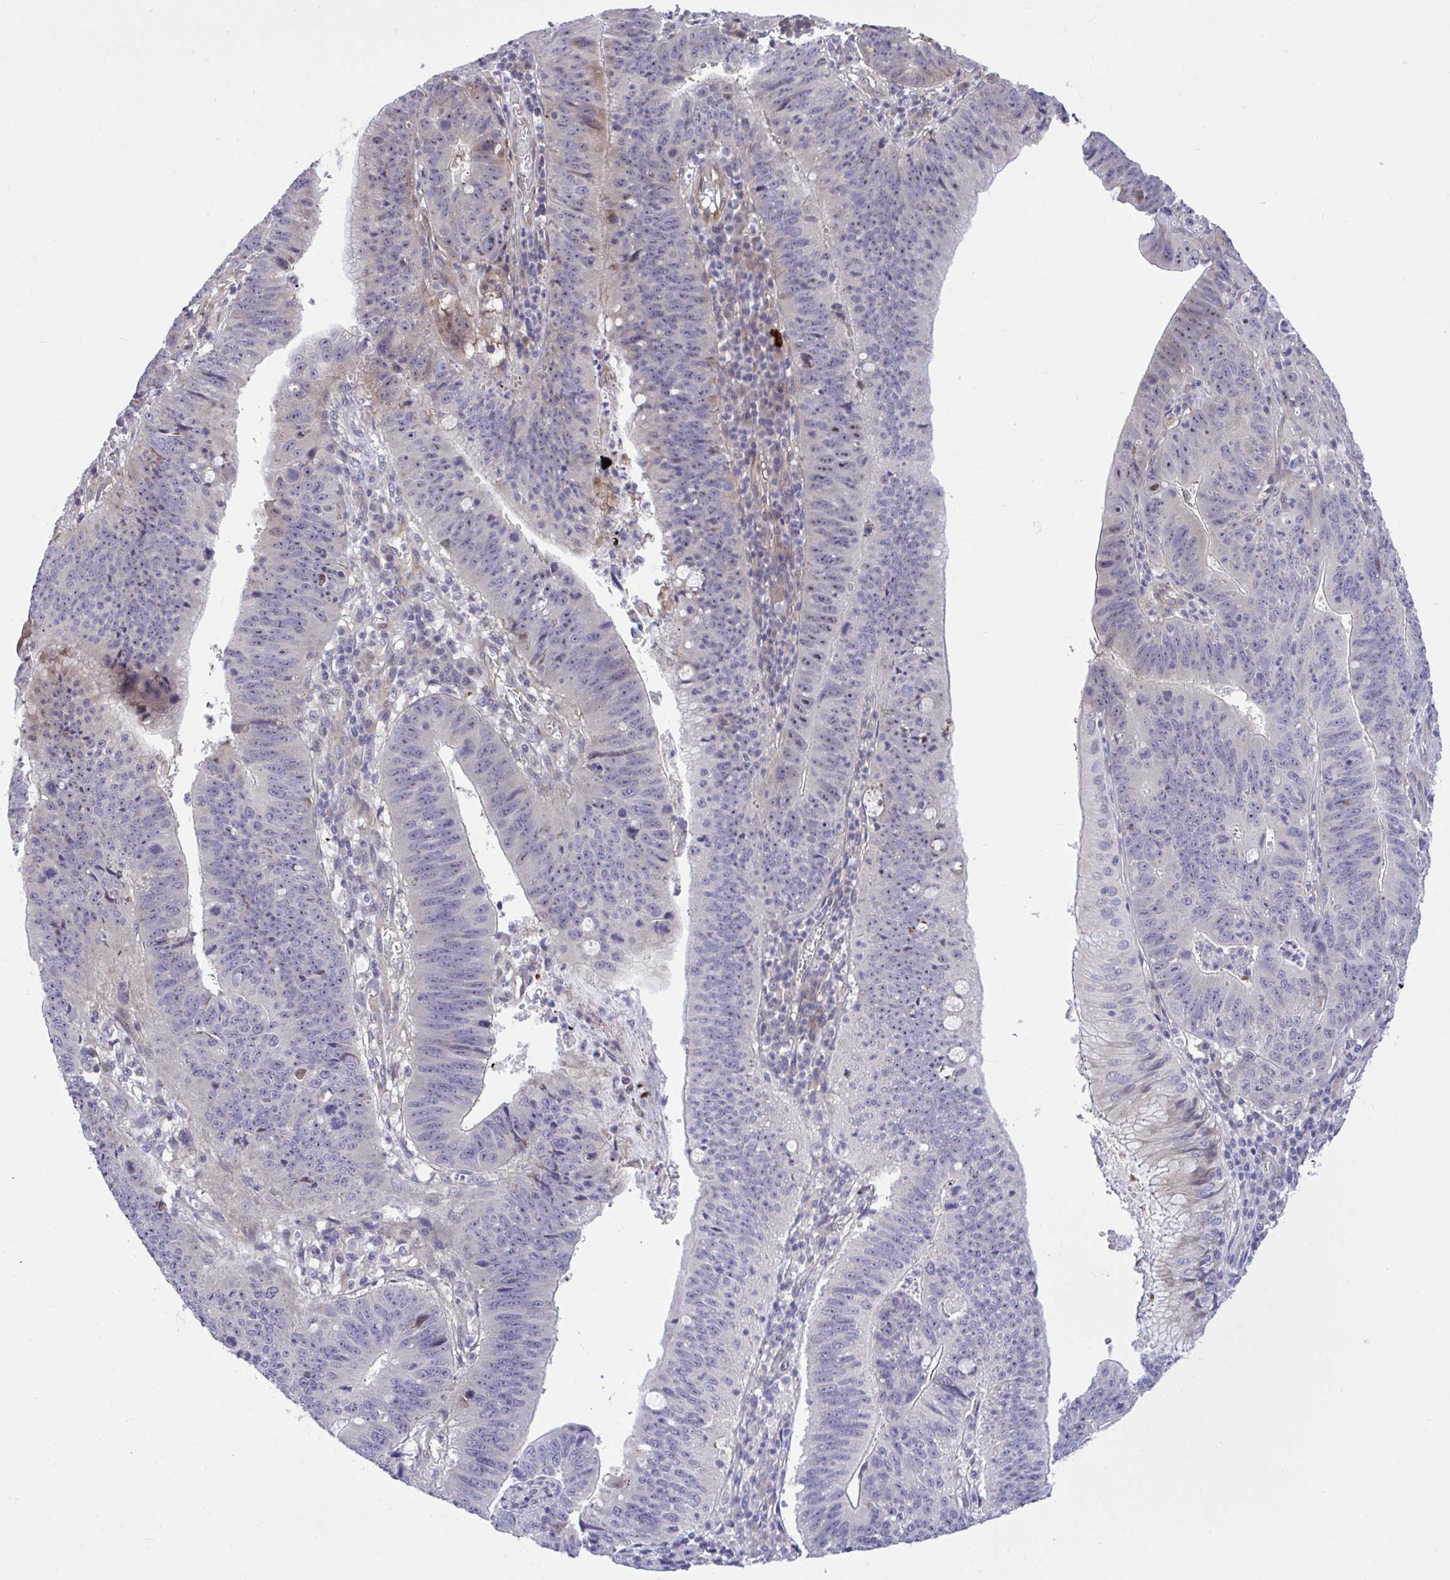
{"staining": {"intensity": "moderate", "quantity": "<25%", "location": "nuclear"}, "tissue": "stomach cancer", "cell_type": "Tumor cells", "image_type": "cancer", "snomed": [{"axis": "morphology", "description": "Adenocarcinoma, NOS"}, {"axis": "topography", "description": "Stomach"}], "caption": "Immunohistochemical staining of human adenocarcinoma (stomach) shows low levels of moderate nuclear protein expression in about <25% of tumor cells.", "gene": "HMBOX1", "patient": {"sex": "male", "age": 59}}